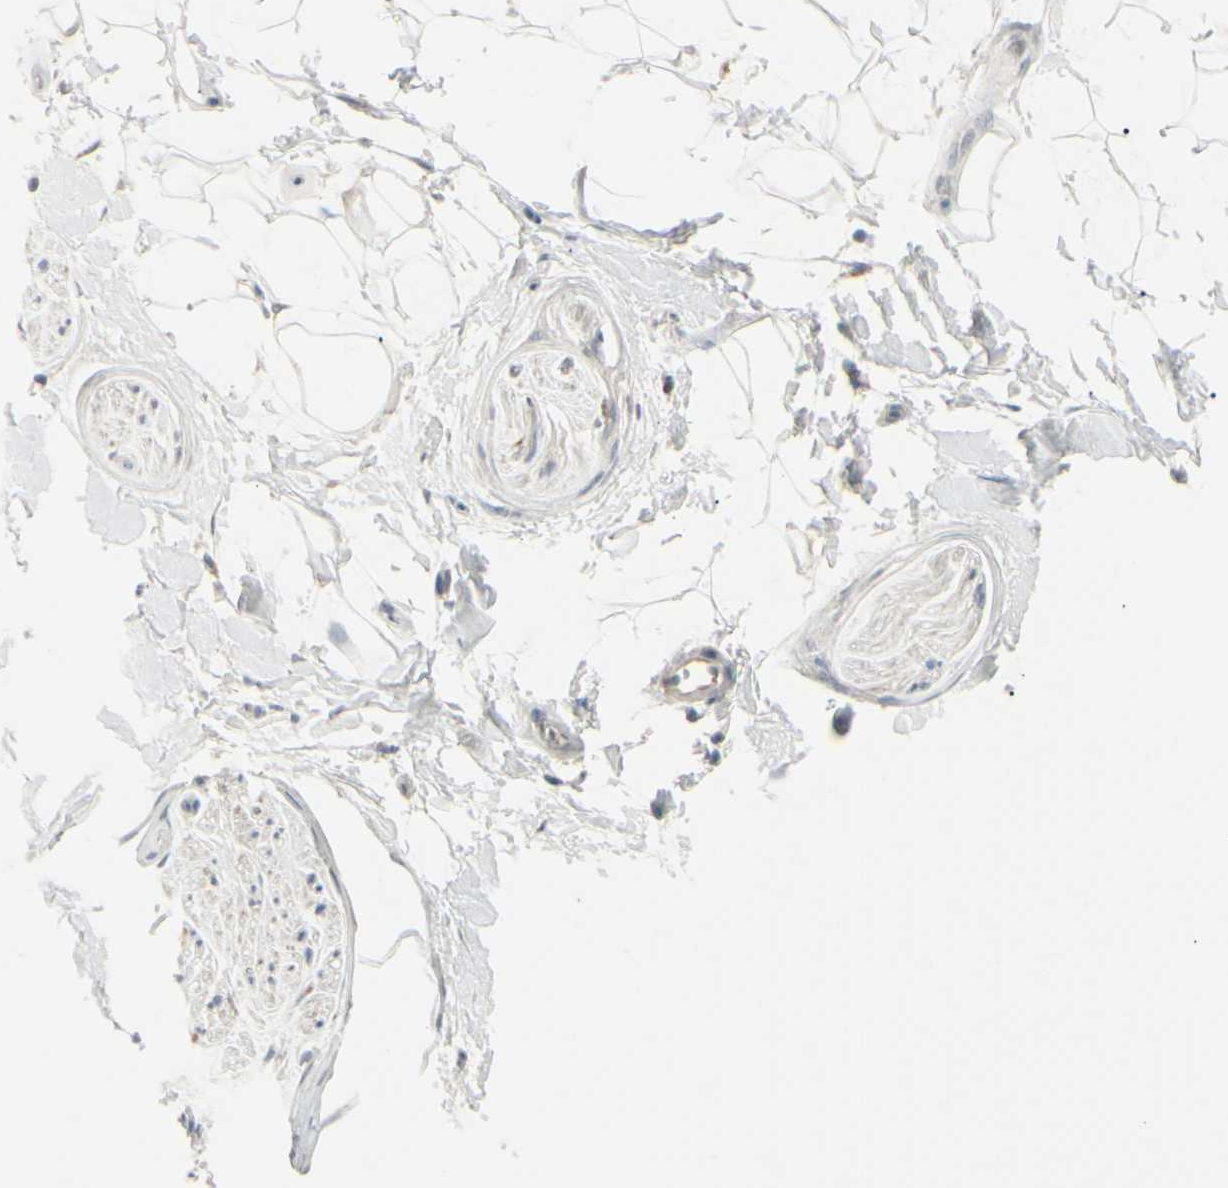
{"staining": {"intensity": "weak", "quantity": "25%-75%", "location": "cytoplasmic/membranous"}, "tissue": "adipose tissue", "cell_type": "Adipocytes", "image_type": "normal", "snomed": [{"axis": "morphology", "description": "Normal tissue, NOS"}, {"axis": "topography", "description": "Soft tissue"}], "caption": "A histopathology image showing weak cytoplasmic/membranous positivity in about 25%-75% of adipocytes in benign adipose tissue, as visualized by brown immunohistochemical staining.", "gene": "SH3GL2", "patient": {"sex": "male", "age": 72}}